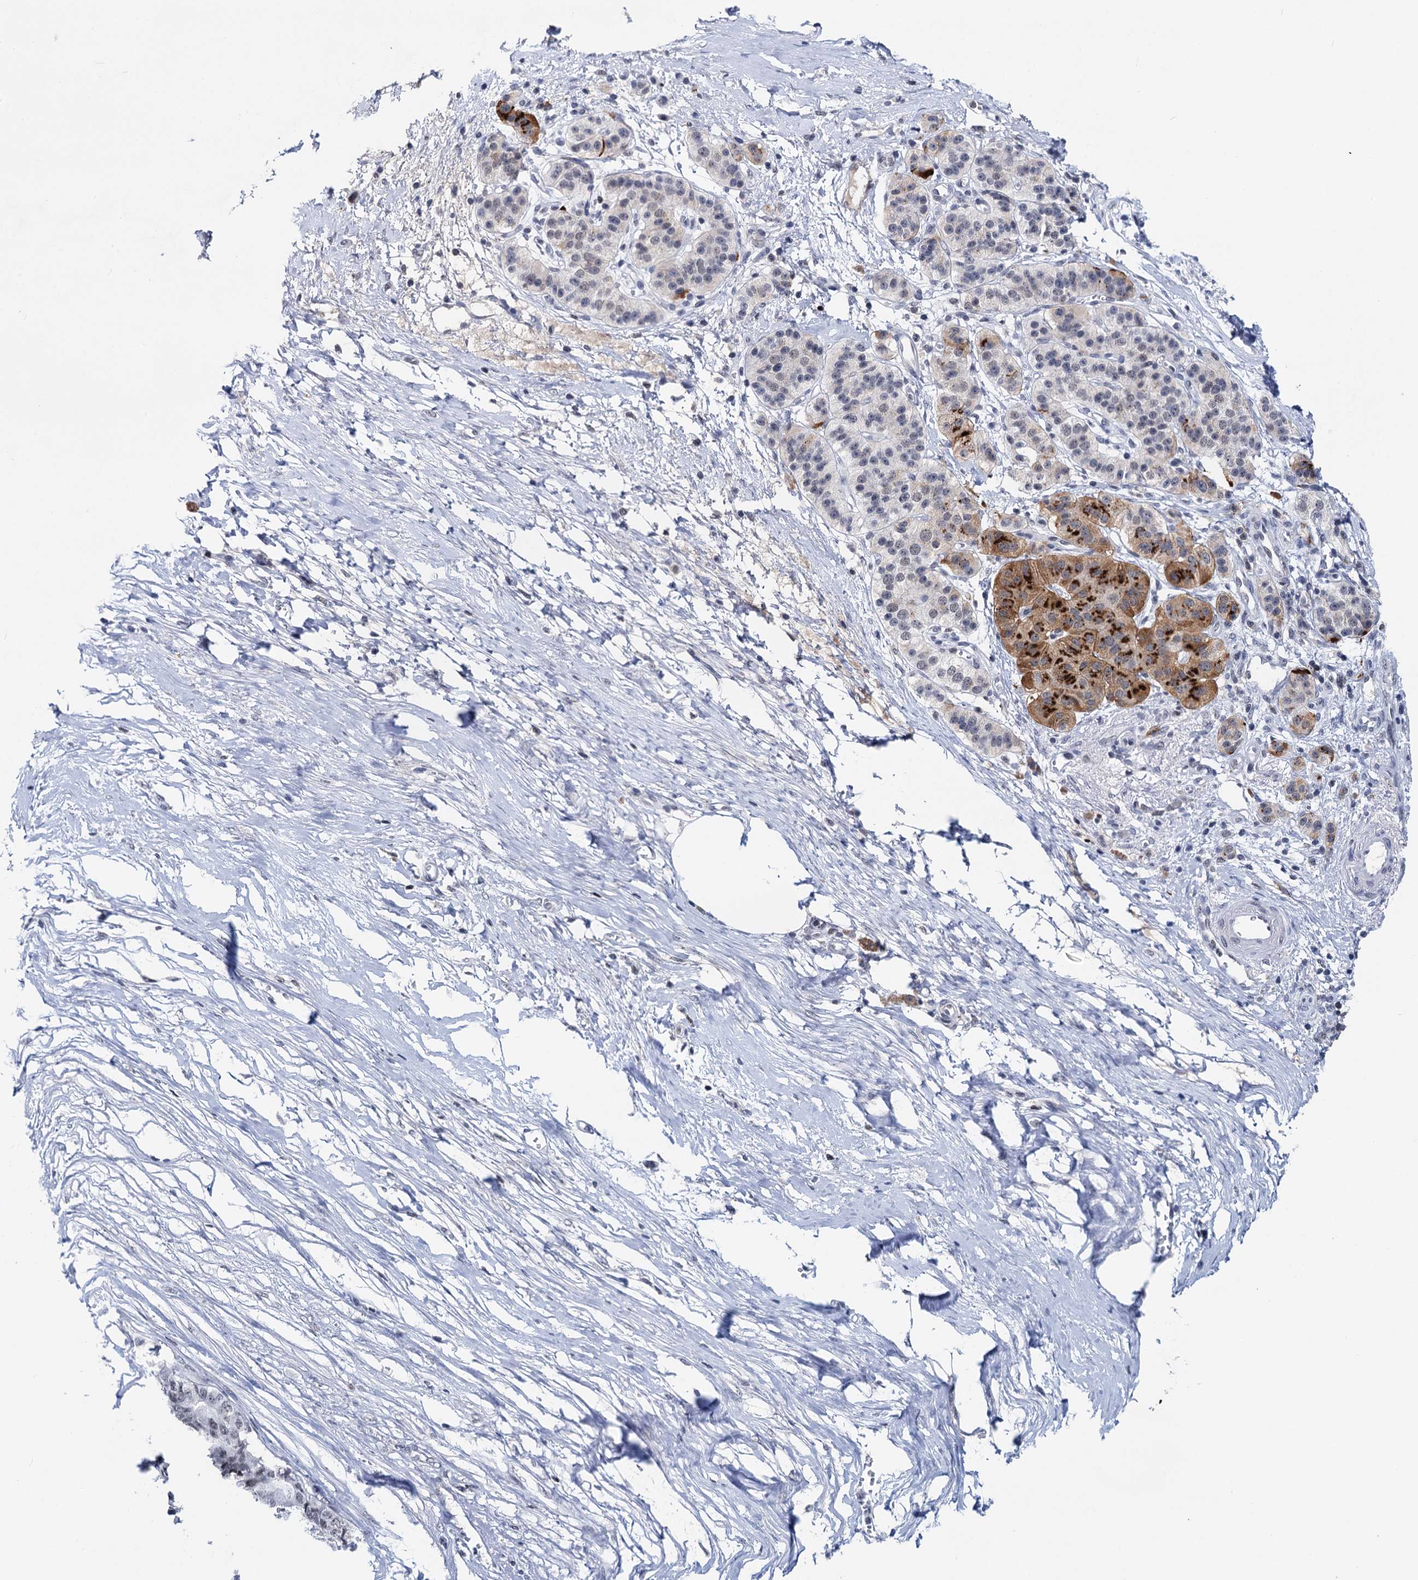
{"staining": {"intensity": "moderate", "quantity": "<25%", "location": "cytoplasmic/membranous"}, "tissue": "pancreatic cancer", "cell_type": "Tumor cells", "image_type": "cancer", "snomed": [{"axis": "morphology", "description": "Adenocarcinoma, NOS"}, {"axis": "topography", "description": "Pancreas"}], "caption": "Immunohistochemical staining of adenocarcinoma (pancreatic) reveals low levels of moderate cytoplasmic/membranous protein positivity in approximately <25% of tumor cells. (Stains: DAB in brown, nuclei in blue, Microscopy: brightfield microscopy at high magnification).", "gene": "ZCCHC10", "patient": {"sex": "male", "age": 50}}